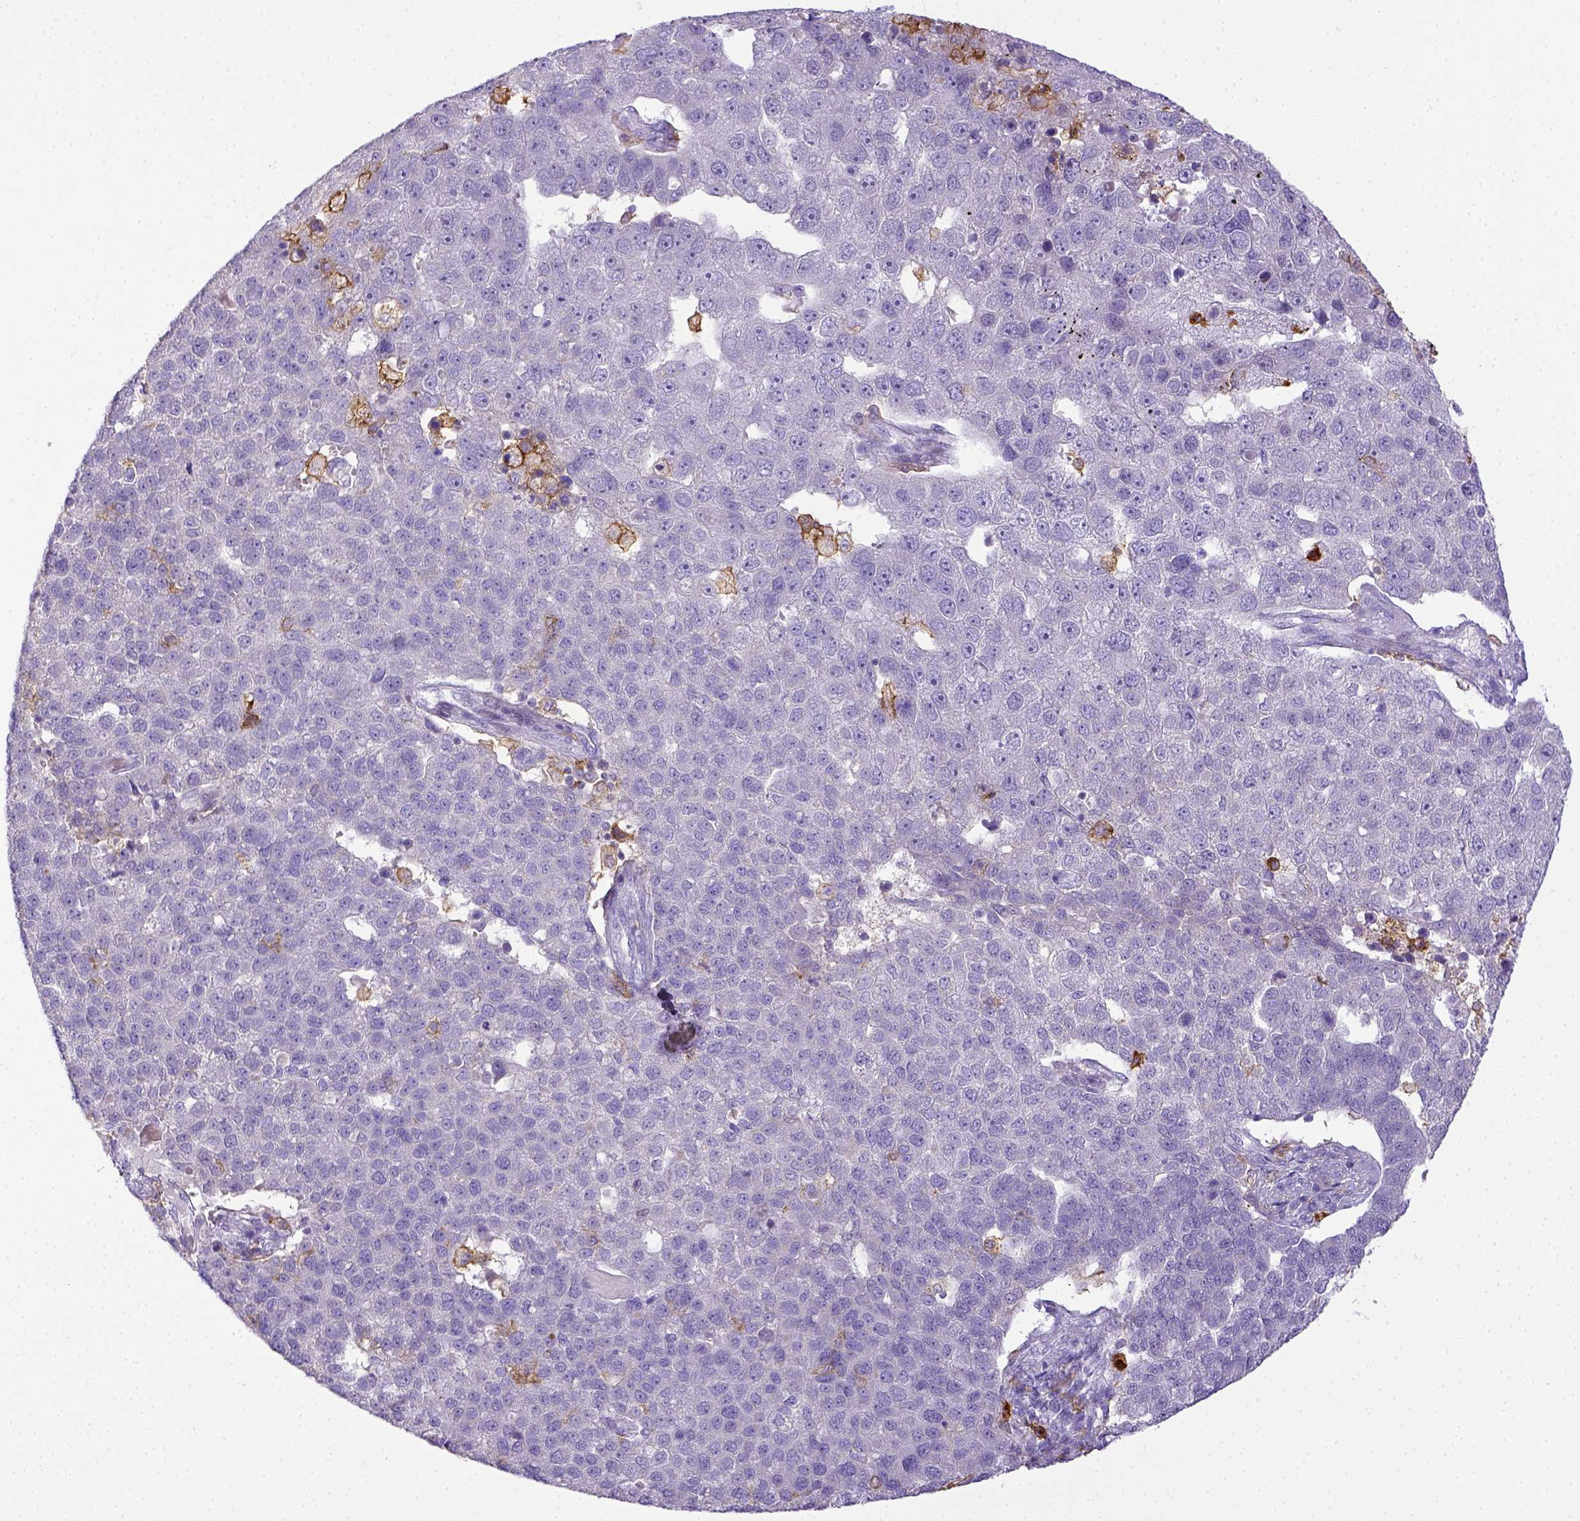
{"staining": {"intensity": "negative", "quantity": "none", "location": "none"}, "tissue": "pancreatic cancer", "cell_type": "Tumor cells", "image_type": "cancer", "snomed": [{"axis": "morphology", "description": "Adenocarcinoma, NOS"}, {"axis": "topography", "description": "Pancreas"}], "caption": "This is an IHC photomicrograph of pancreatic cancer (adenocarcinoma). There is no positivity in tumor cells.", "gene": "ITGAM", "patient": {"sex": "female", "age": 61}}